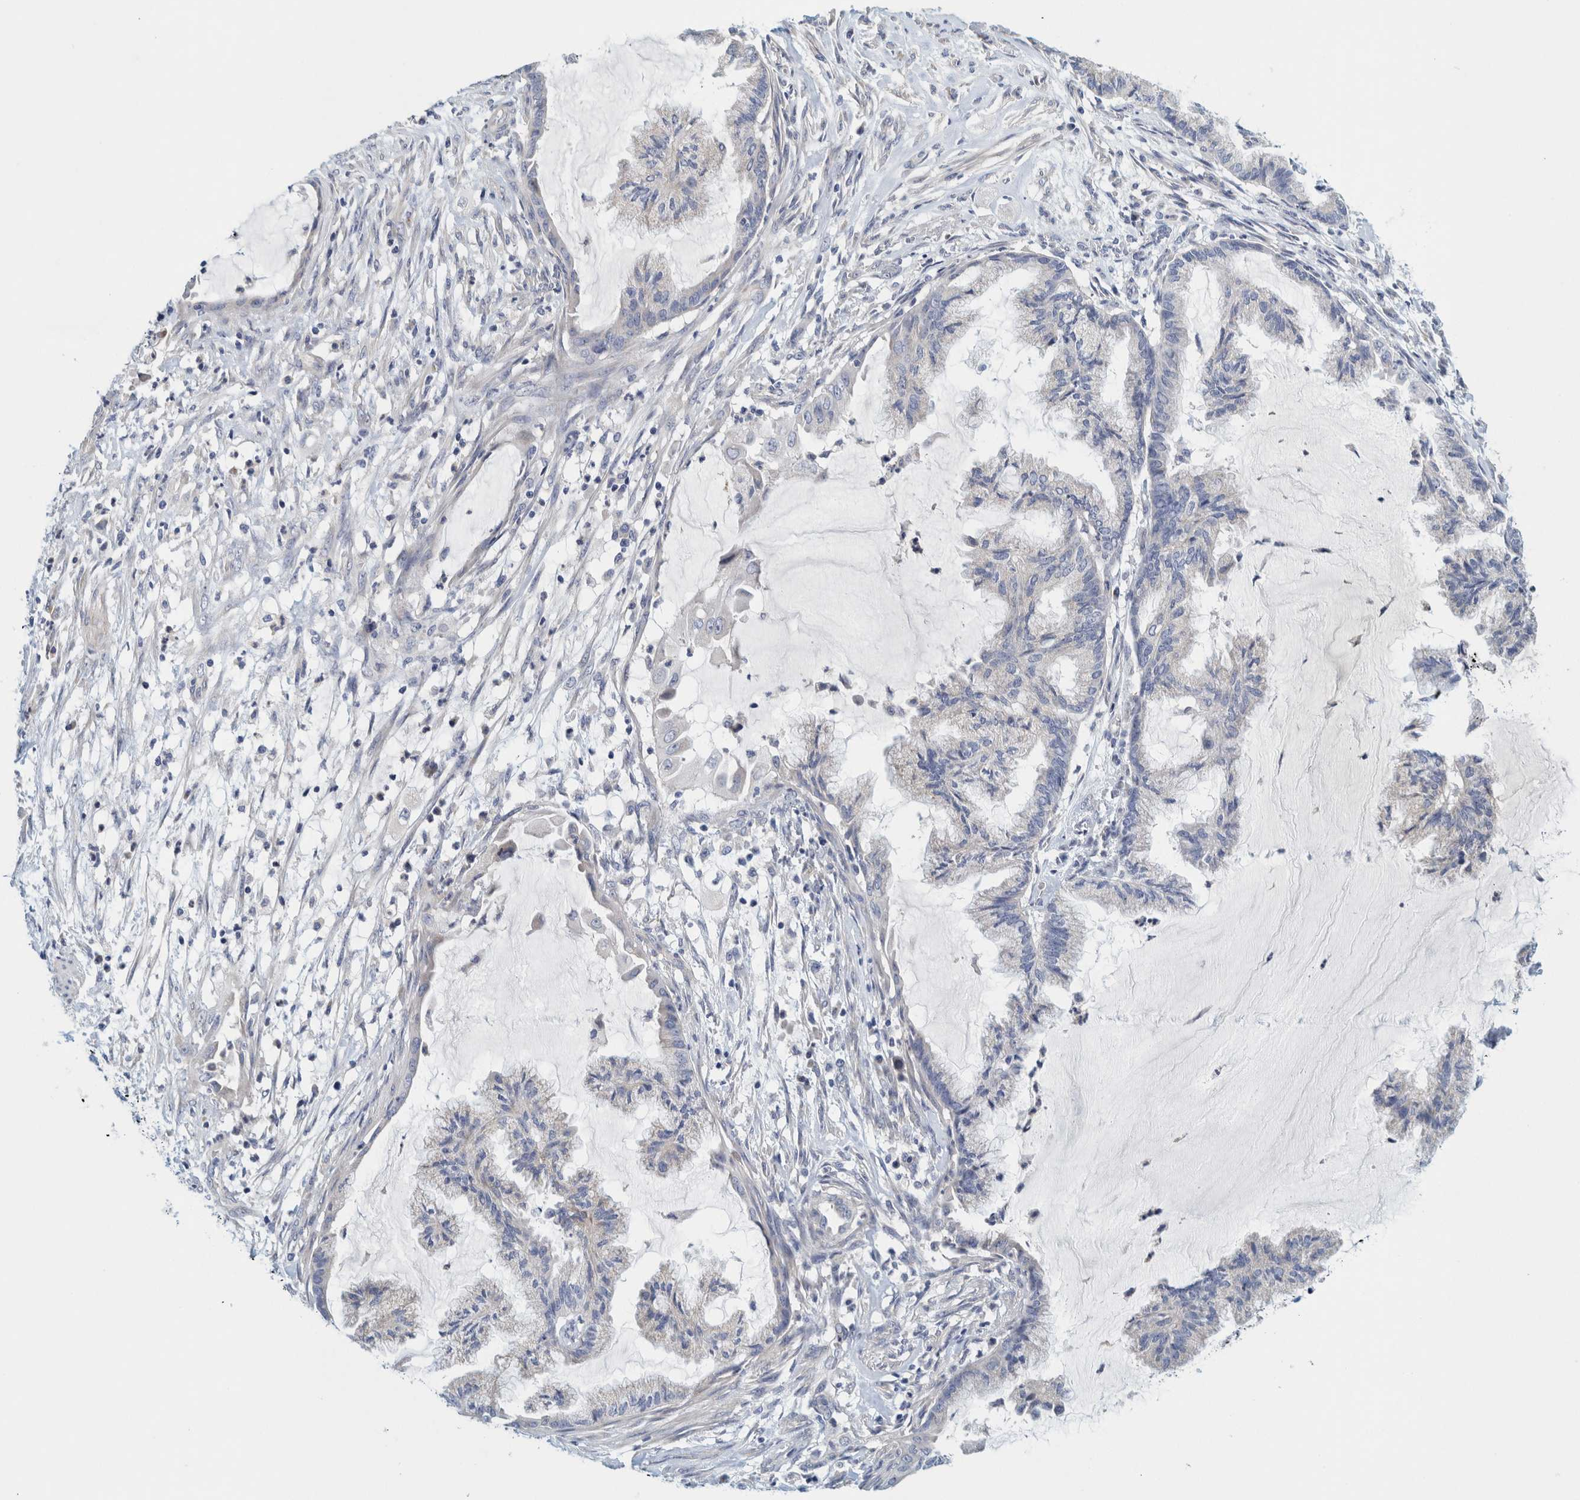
{"staining": {"intensity": "negative", "quantity": "none", "location": "none"}, "tissue": "endometrial cancer", "cell_type": "Tumor cells", "image_type": "cancer", "snomed": [{"axis": "morphology", "description": "Adenocarcinoma, NOS"}, {"axis": "topography", "description": "Endometrium"}], "caption": "Human endometrial cancer (adenocarcinoma) stained for a protein using immunohistochemistry (IHC) demonstrates no expression in tumor cells.", "gene": "ZNF324B", "patient": {"sex": "female", "age": 86}}